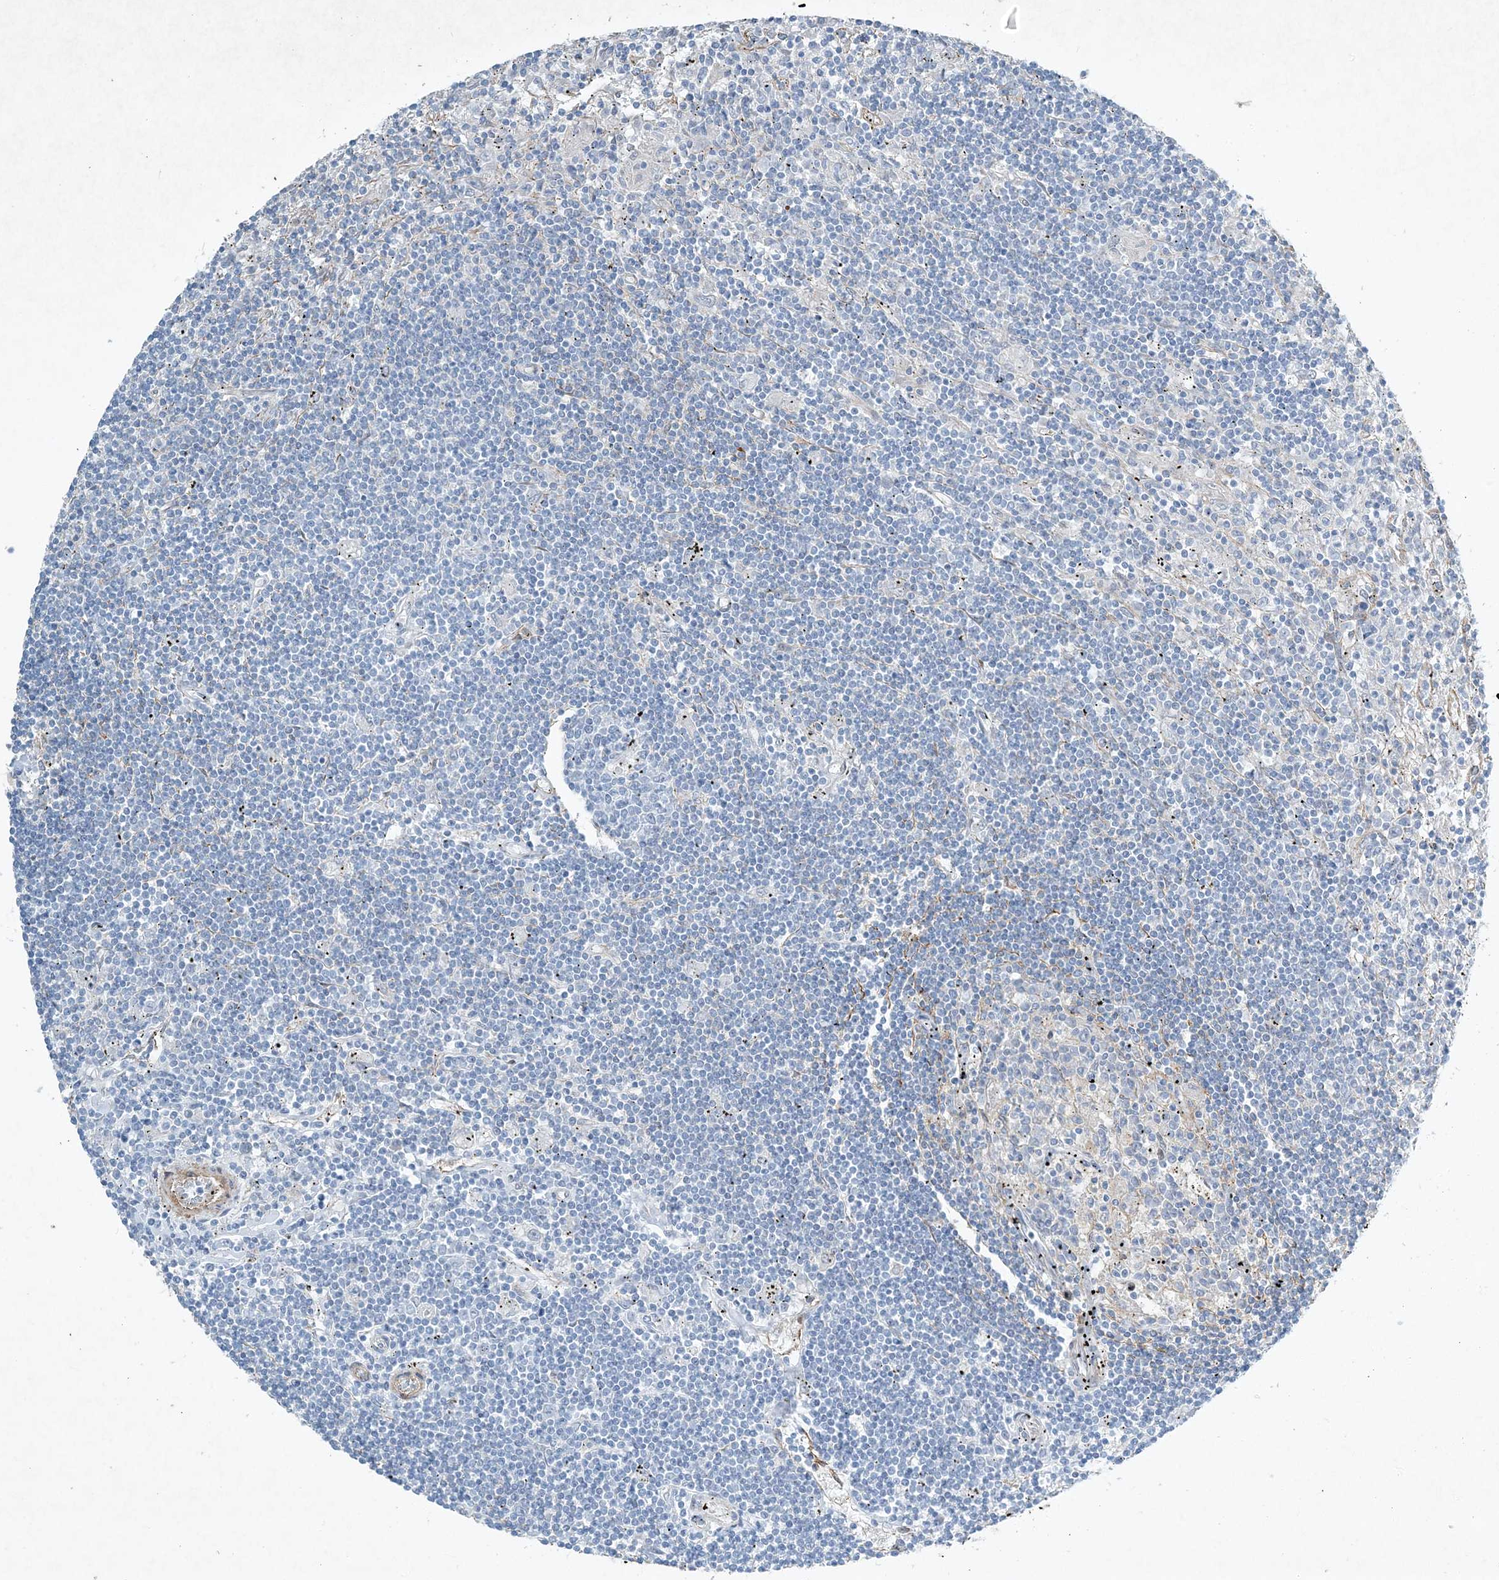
{"staining": {"intensity": "negative", "quantity": "none", "location": "none"}, "tissue": "lymphoma", "cell_type": "Tumor cells", "image_type": "cancer", "snomed": [{"axis": "morphology", "description": "Malignant lymphoma, non-Hodgkin's type, Low grade"}, {"axis": "topography", "description": "Spleen"}], "caption": "DAB immunohistochemical staining of human lymphoma shows no significant staining in tumor cells. (Stains: DAB immunohistochemistry (IHC) with hematoxylin counter stain, Microscopy: brightfield microscopy at high magnification).", "gene": "PGM5", "patient": {"sex": "male", "age": 76}}